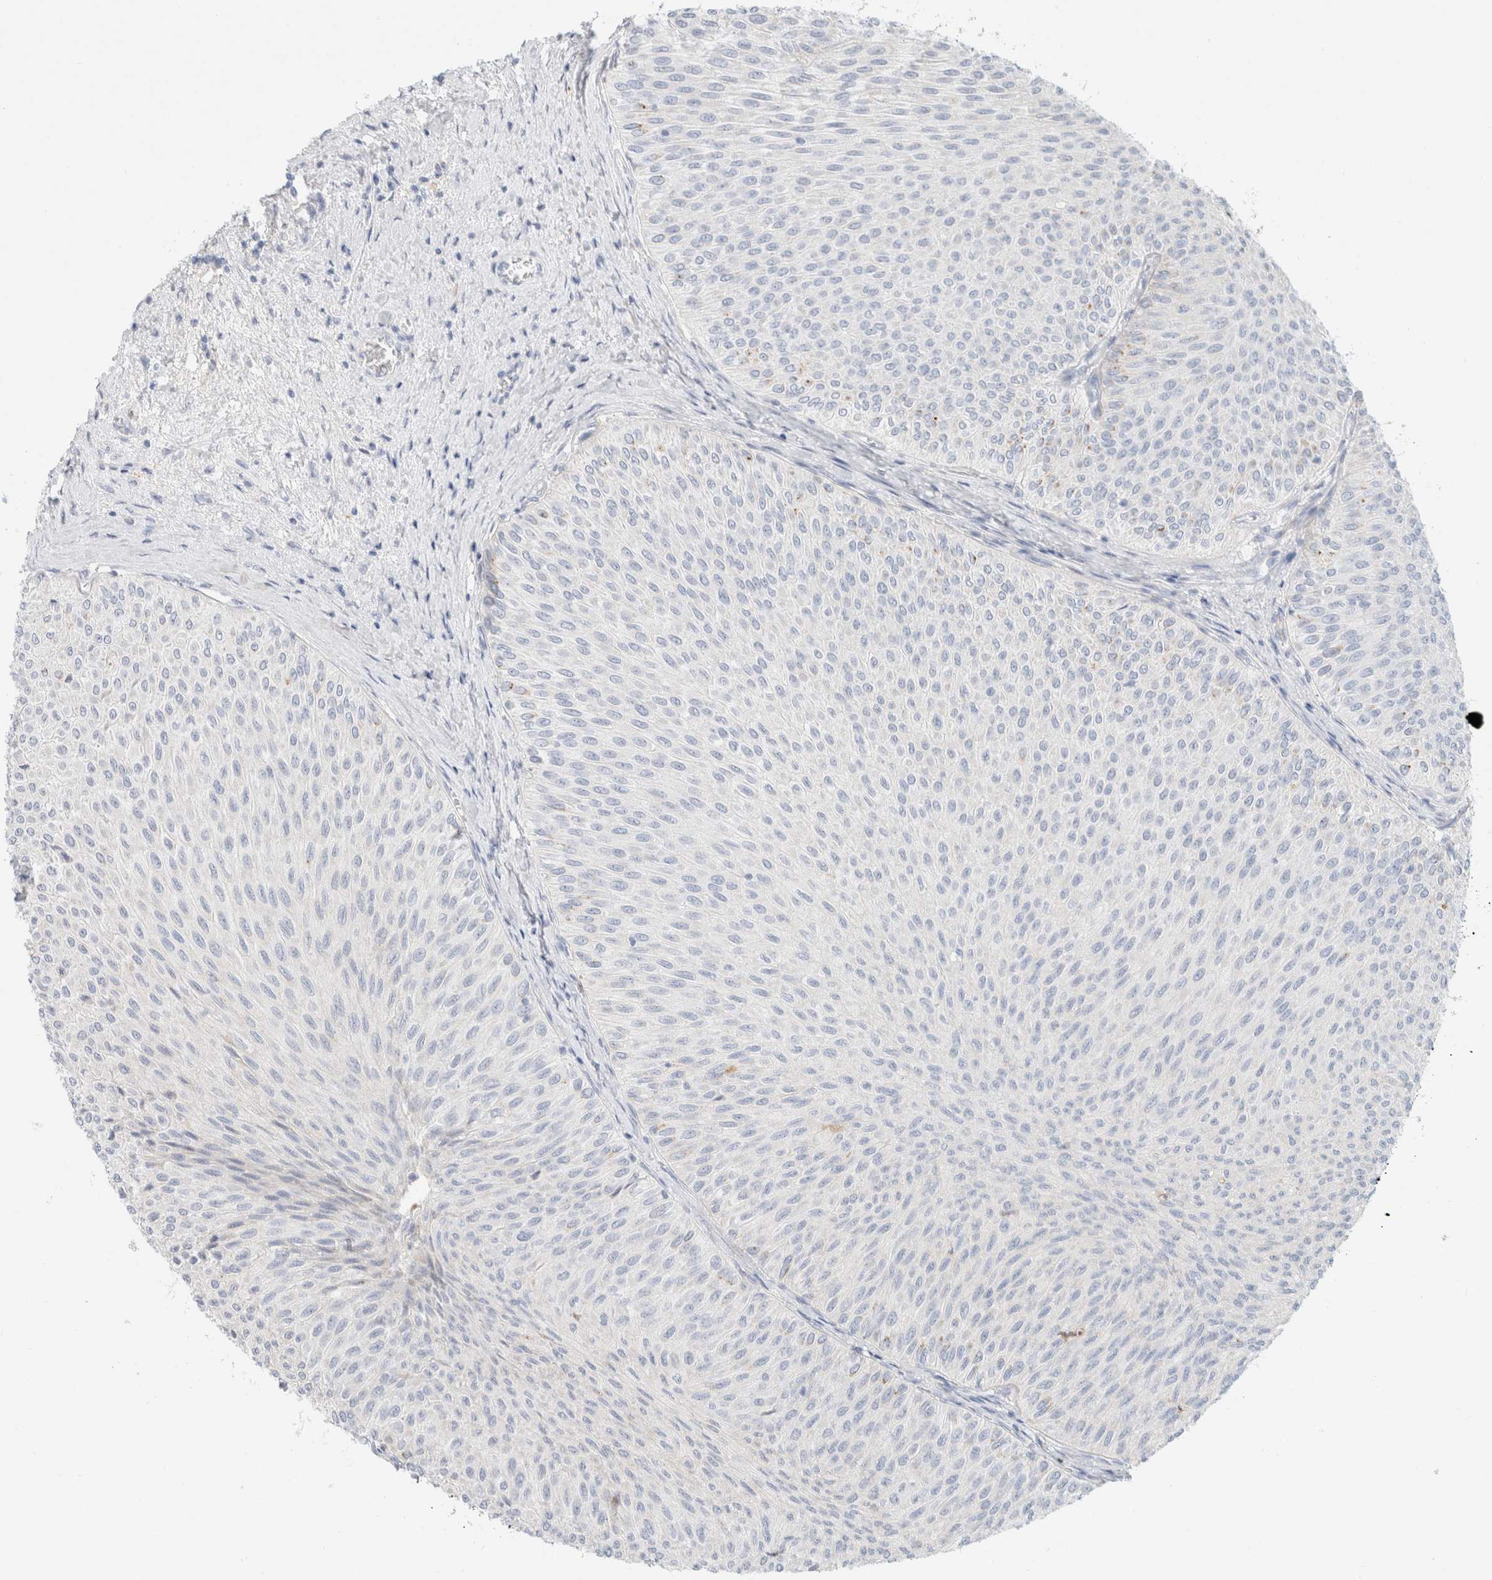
{"staining": {"intensity": "negative", "quantity": "none", "location": "none"}, "tissue": "urothelial cancer", "cell_type": "Tumor cells", "image_type": "cancer", "snomed": [{"axis": "morphology", "description": "Urothelial carcinoma, Low grade"}, {"axis": "topography", "description": "Urinary bladder"}], "caption": "DAB (3,3'-diaminobenzidine) immunohistochemical staining of urothelial carcinoma (low-grade) displays no significant expression in tumor cells.", "gene": "CPQ", "patient": {"sex": "male", "age": 78}}